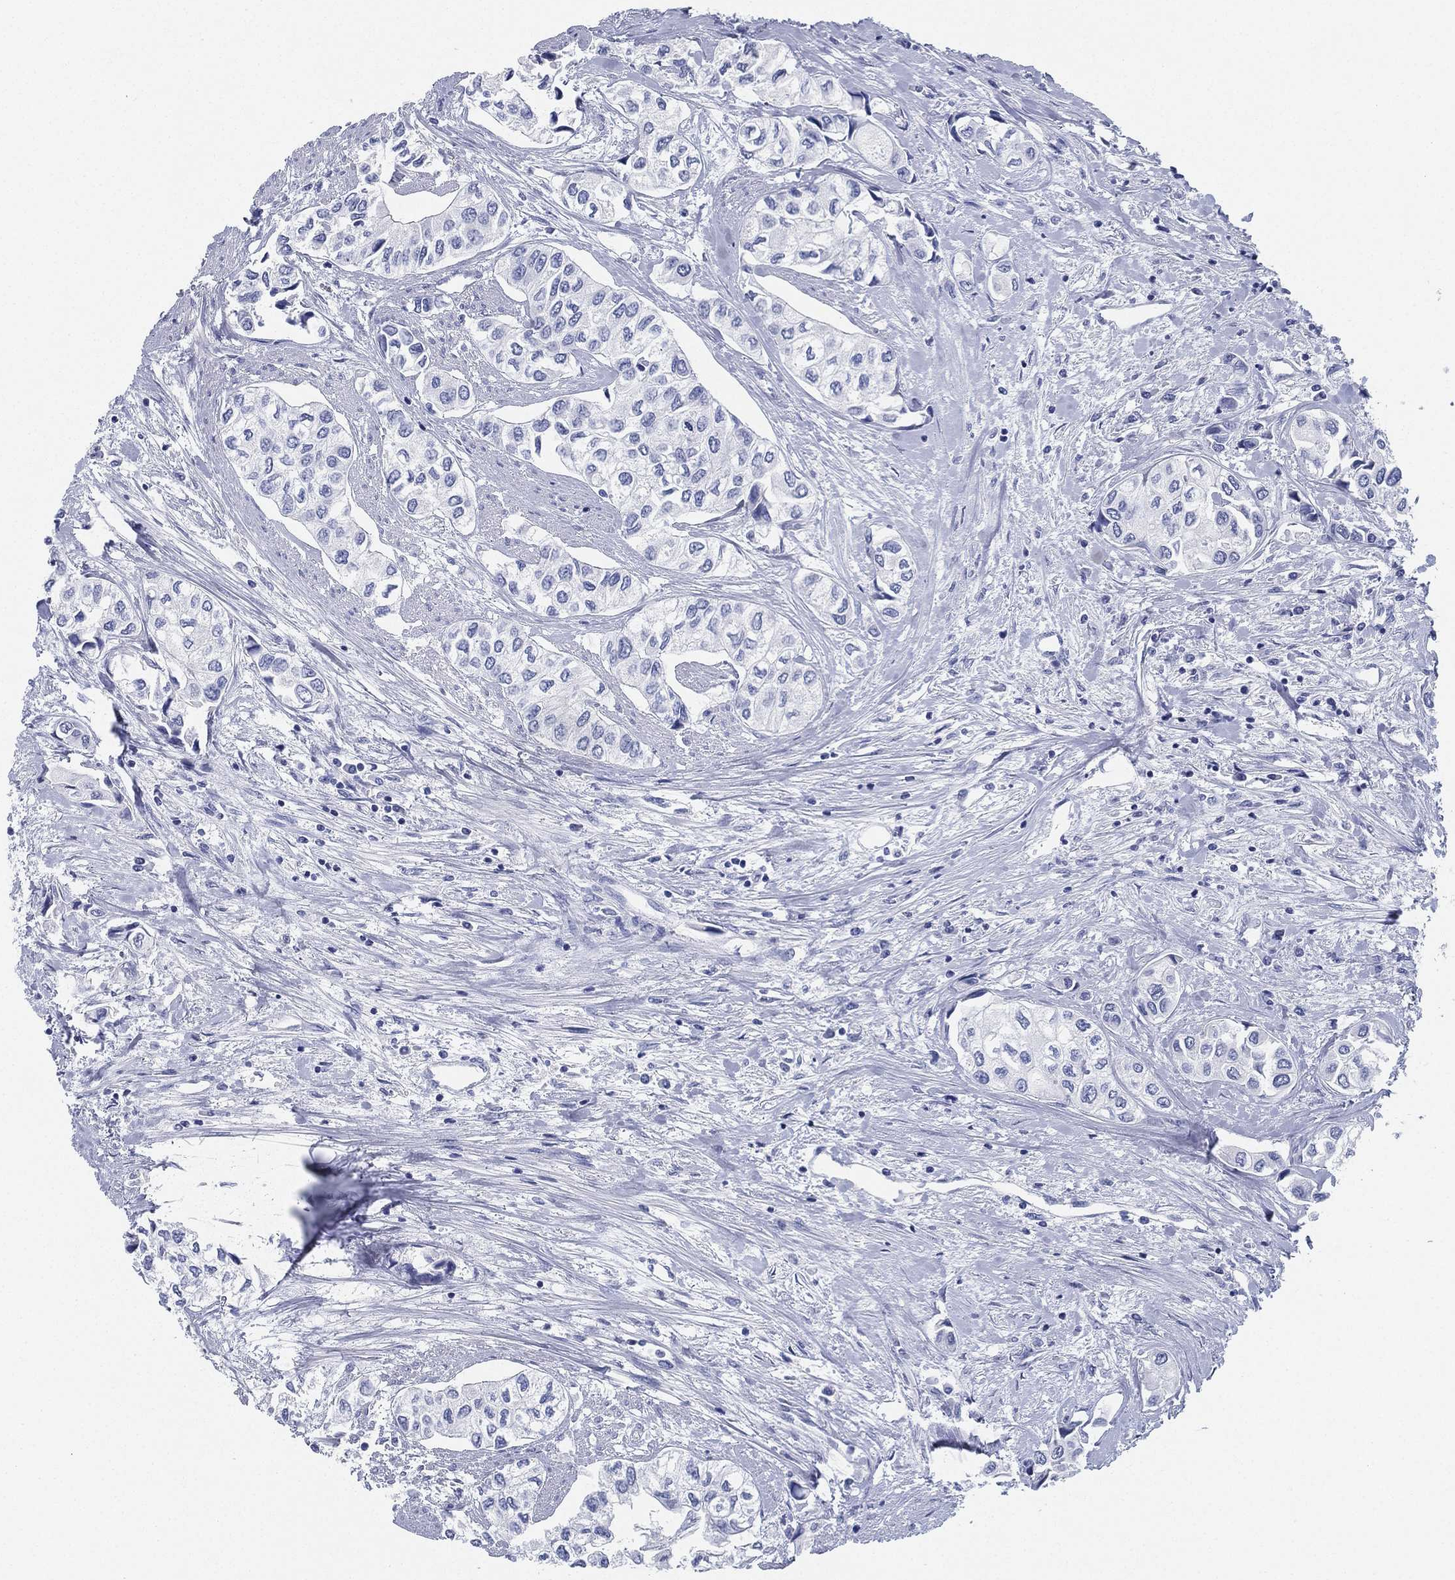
{"staining": {"intensity": "negative", "quantity": "none", "location": "none"}, "tissue": "urothelial cancer", "cell_type": "Tumor cells", "image_type": "cancer", "snomed": [{"axis": "morphology", "description": "Urothelial carcinoma, High grade"}, {"axis": "topography", "description": "Urinary bladder"}], "caption": "A micrograph of human urothelial cancer is negative for staining in tumor cells.", "gene": "DEFB121", "patient": {"sex": "male", "age": 73}}